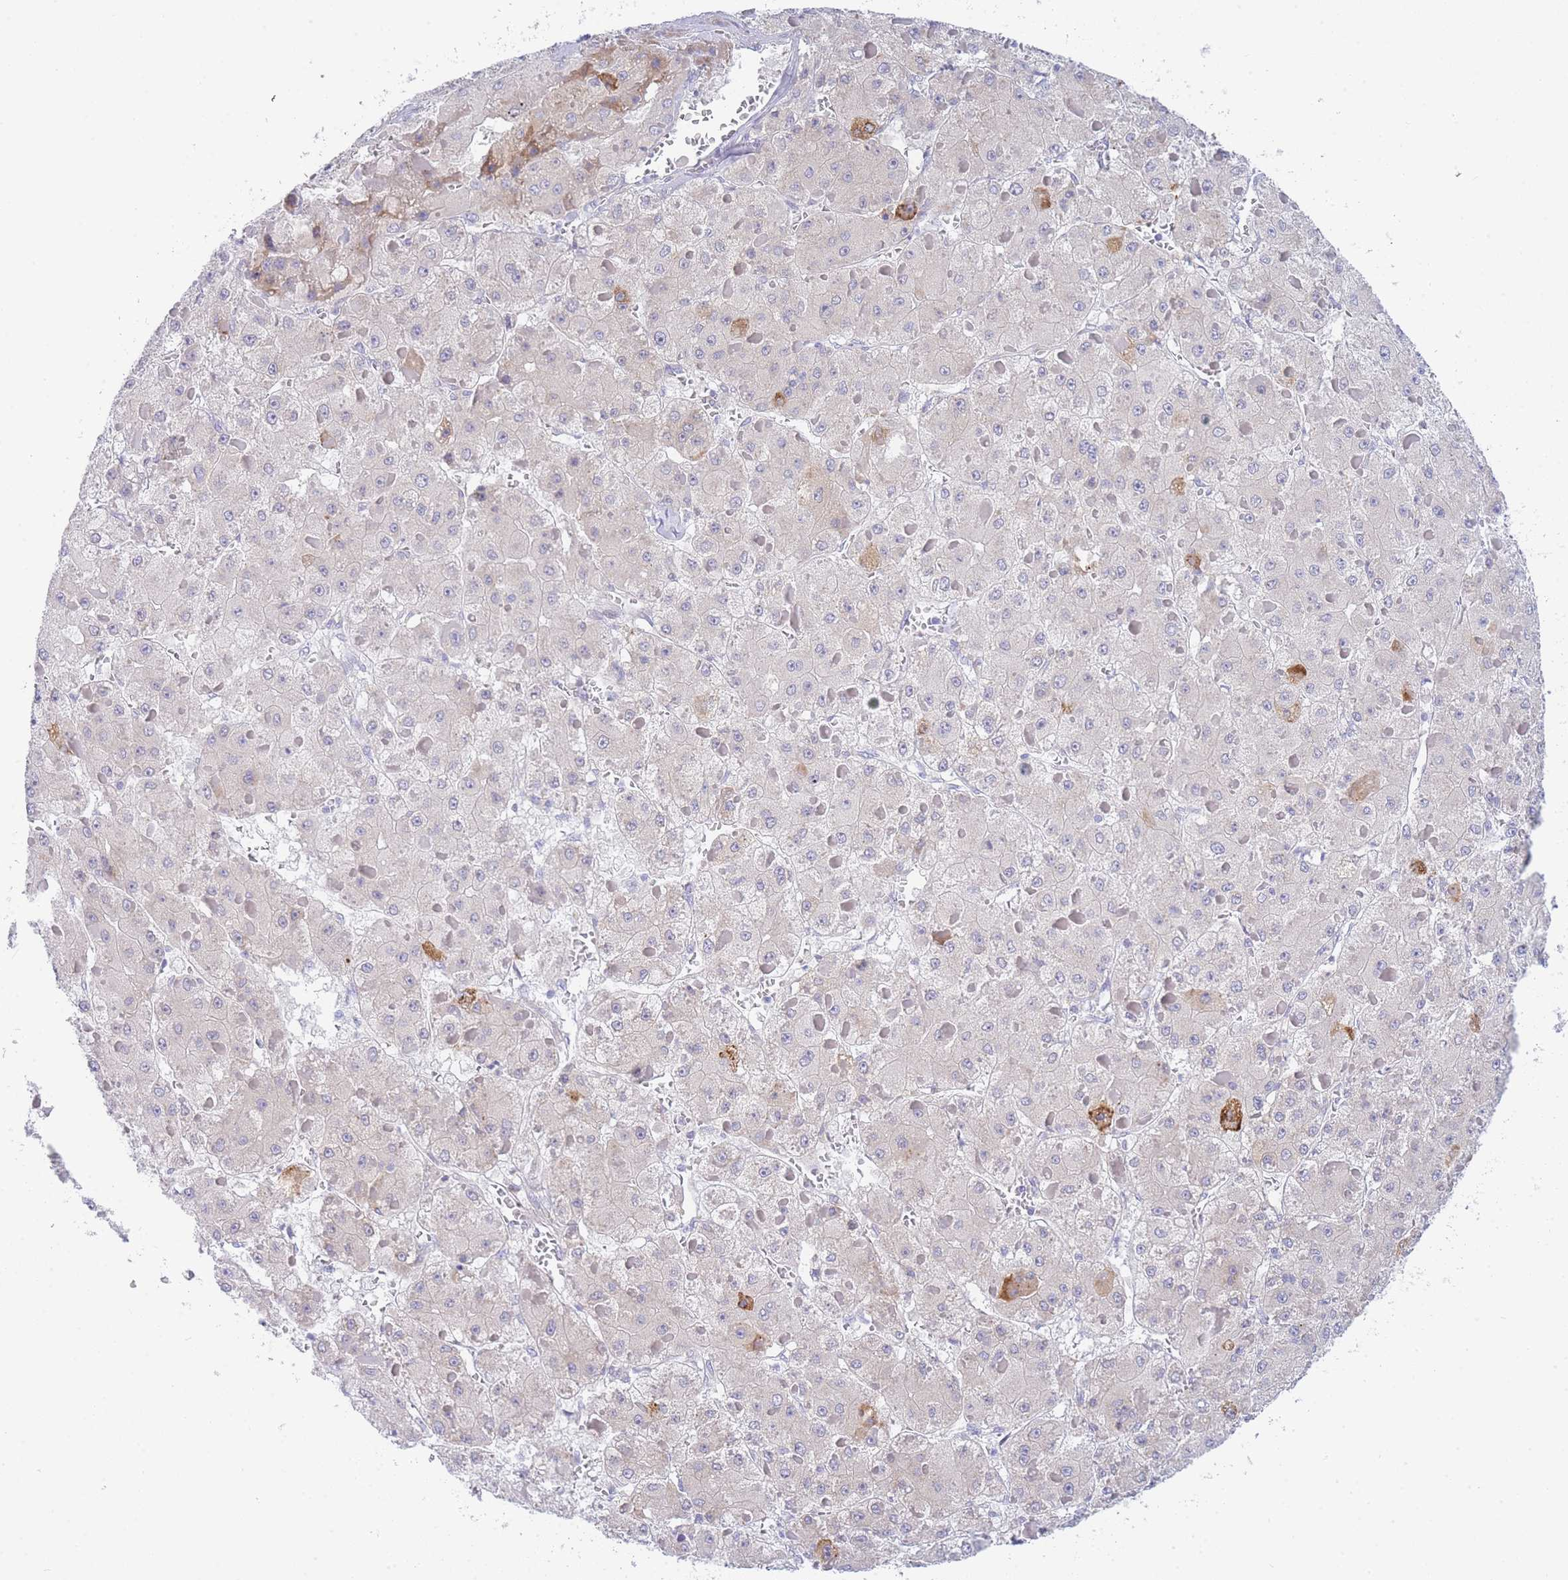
{"staining": {"intensity": "negative", "quantity": "none", "location": "none"}, "tissue": "liver cancer", "cell_type": "Tumor cells", "image_type": "cancer", "snomed": [{"axis": "morphology", "description": "Carcinoma, Hepatocellular, NOS"}, {"axis": "topography", "description": "Liver"}], "caption": "Immunohistochemistry of liver hepatocellular carcinoma exhibits no positivity in tumor cells.", "gene": "ZNF510", "patient": {"sex": "female", "age": 73}}